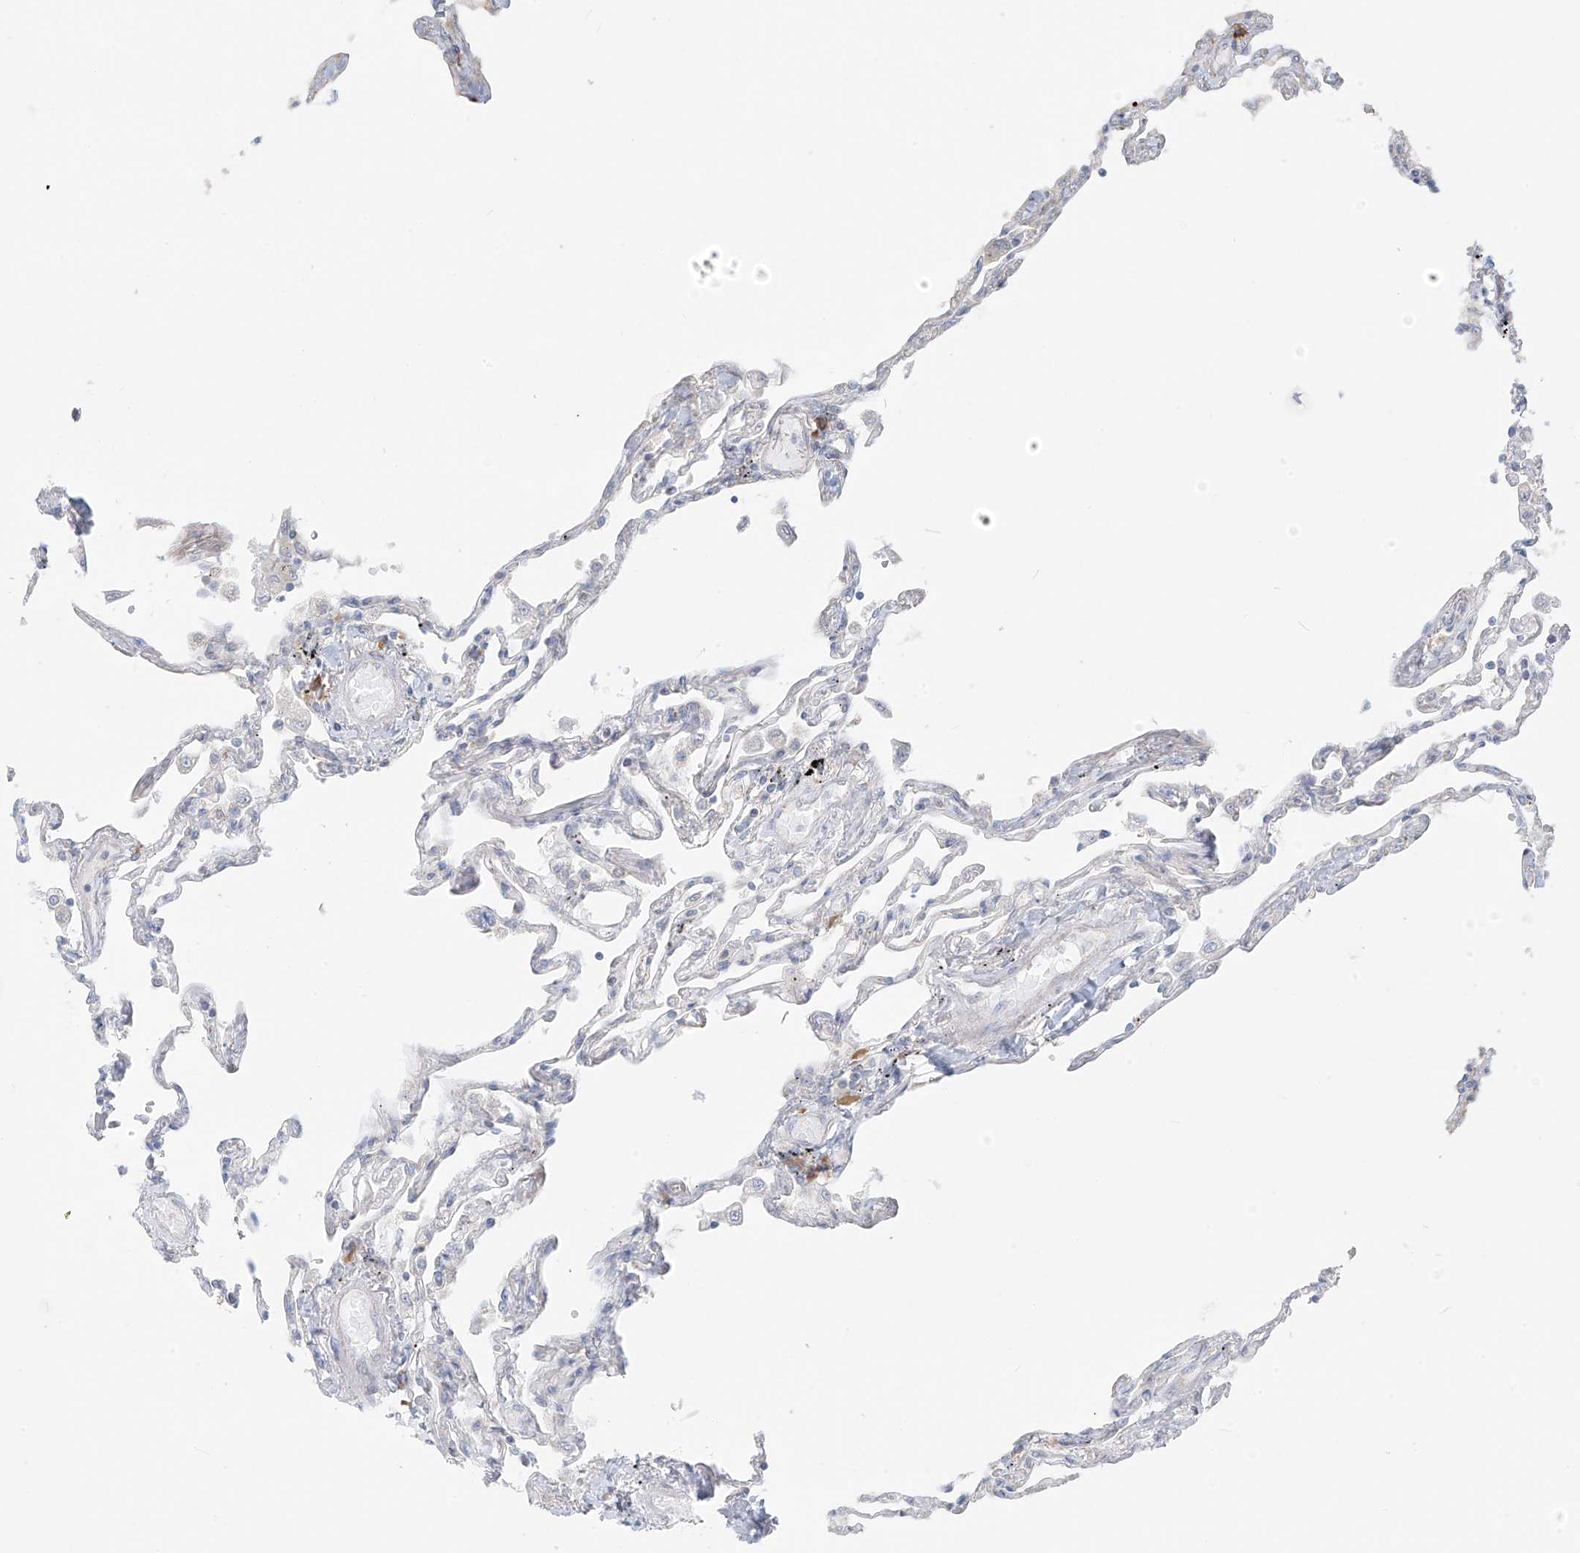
{"staining": {"intensity": "negative", "quantity": "none", "location": "none"}, "tissue": "lung", "cell_type": "Alveolar cells", "image_type": "normal", "snomed": [{"axis": "morphology", "description": "Normal tissue, NOS"}, {"axis": "topography", "description": "Lung"}], "caption": "Immunohistochemistry (IHC) image of unremarkable lung stained for a protein (brown), which demonstrates no expression in alveolar cells.", "gene": "UST", "patient": {"sex": "female", "age": 67}}